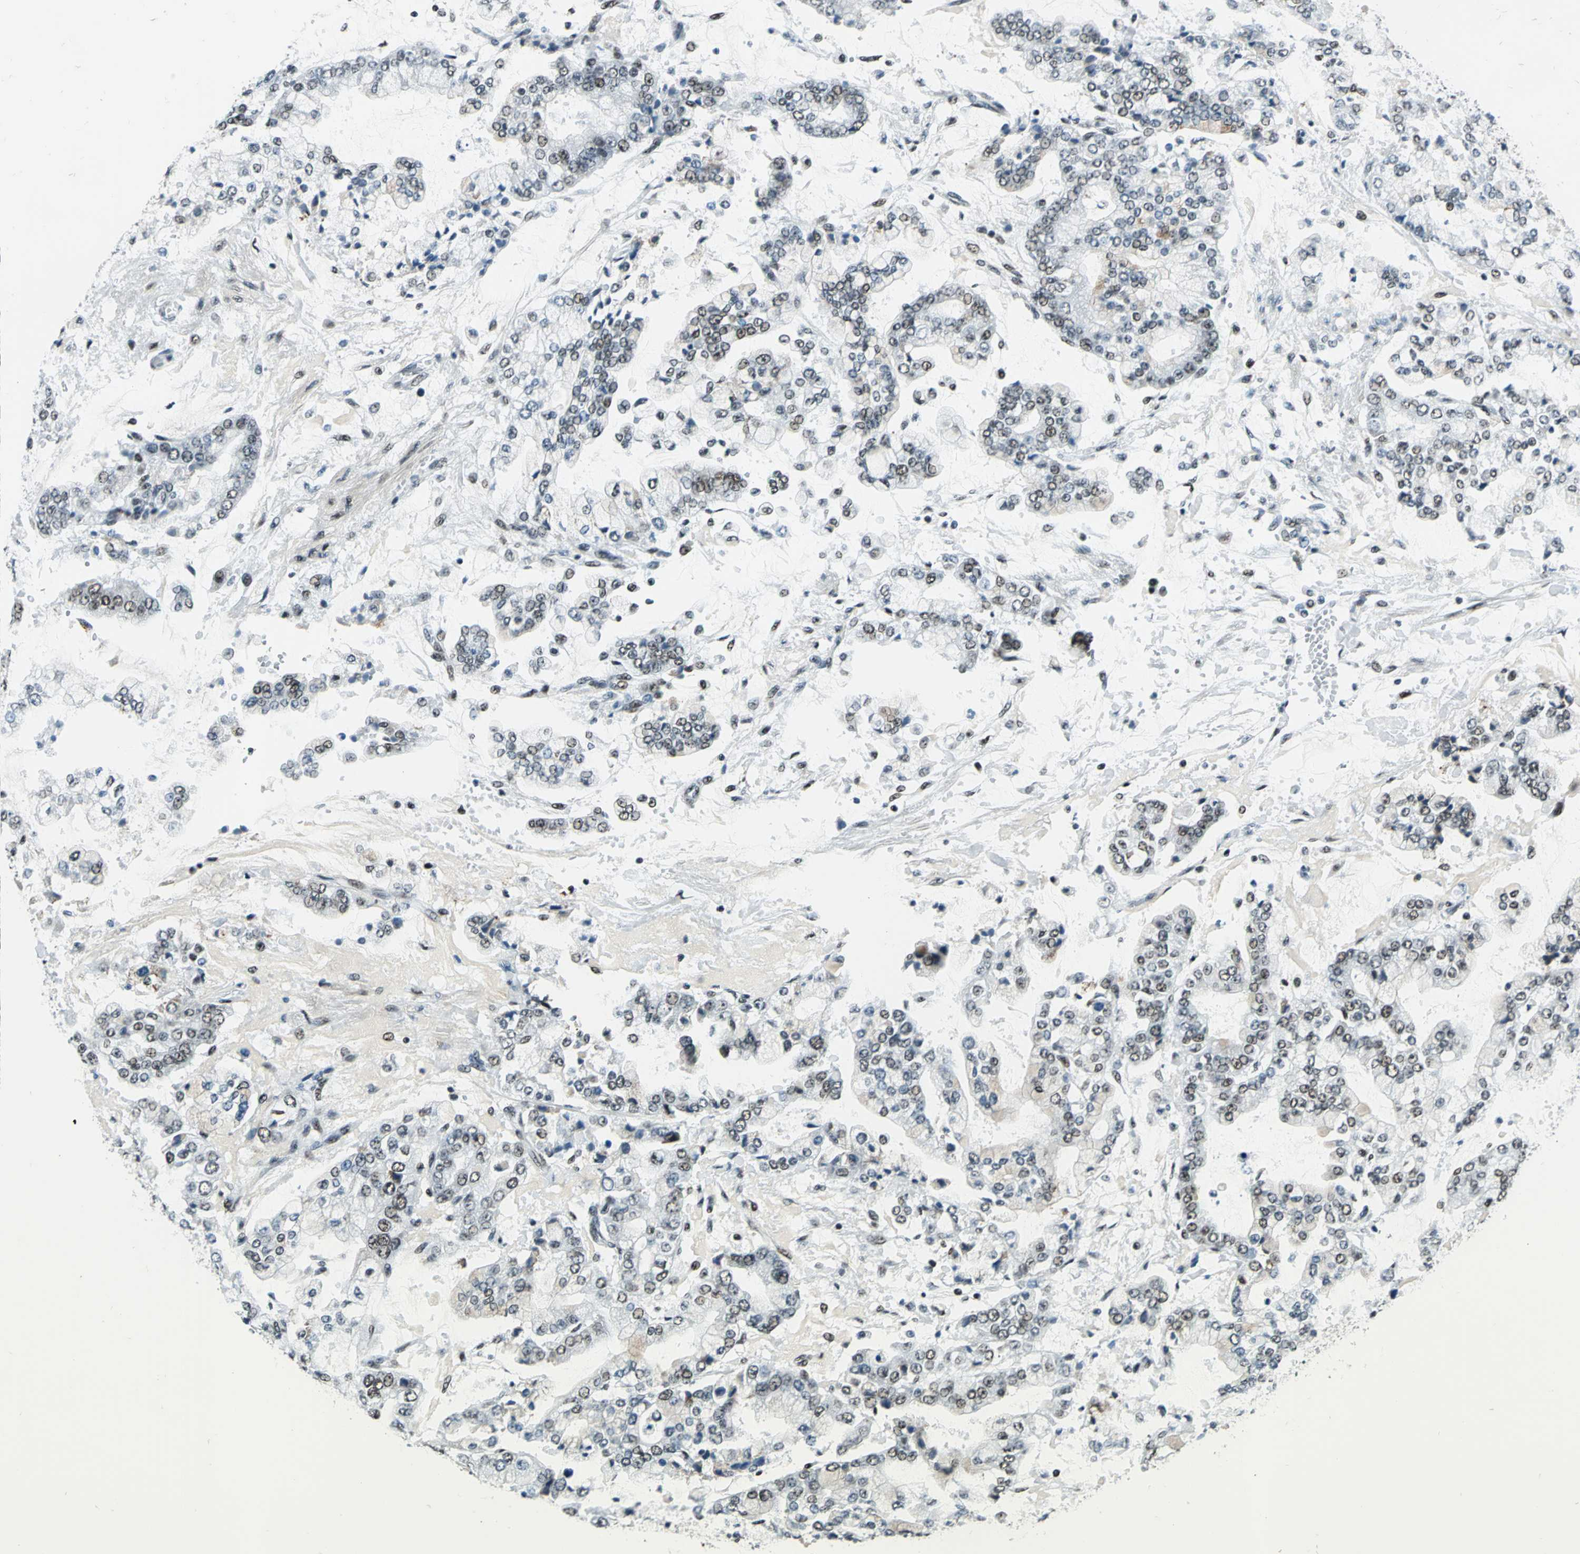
{"staining": {"intensity": "moderate", "quantity": "25%-75%", "location": "nuclear"}, "tissue": "stomach cancer", "cell_type": "Tumor cells", "image_type": "cancer", "snomed": [{"axis": "morphology", "description": "Adenocarcinoma, NOS"}, {"axis": "topography", "description": "Stomach"}], "caption": "Immunohistochemical staining of human adenocarcinoma (stomach) displays medium levels of moderate nuclear staining in about 25%-75% of tumor cells. Using DAB (3,3'-diaminobenzidine) (brown) and hematoxylin (blue) stains, captured at high magnification using brightfield microscopy.", "gene": "KAT6B", "patient": {"sex": "male", "age": 76}}